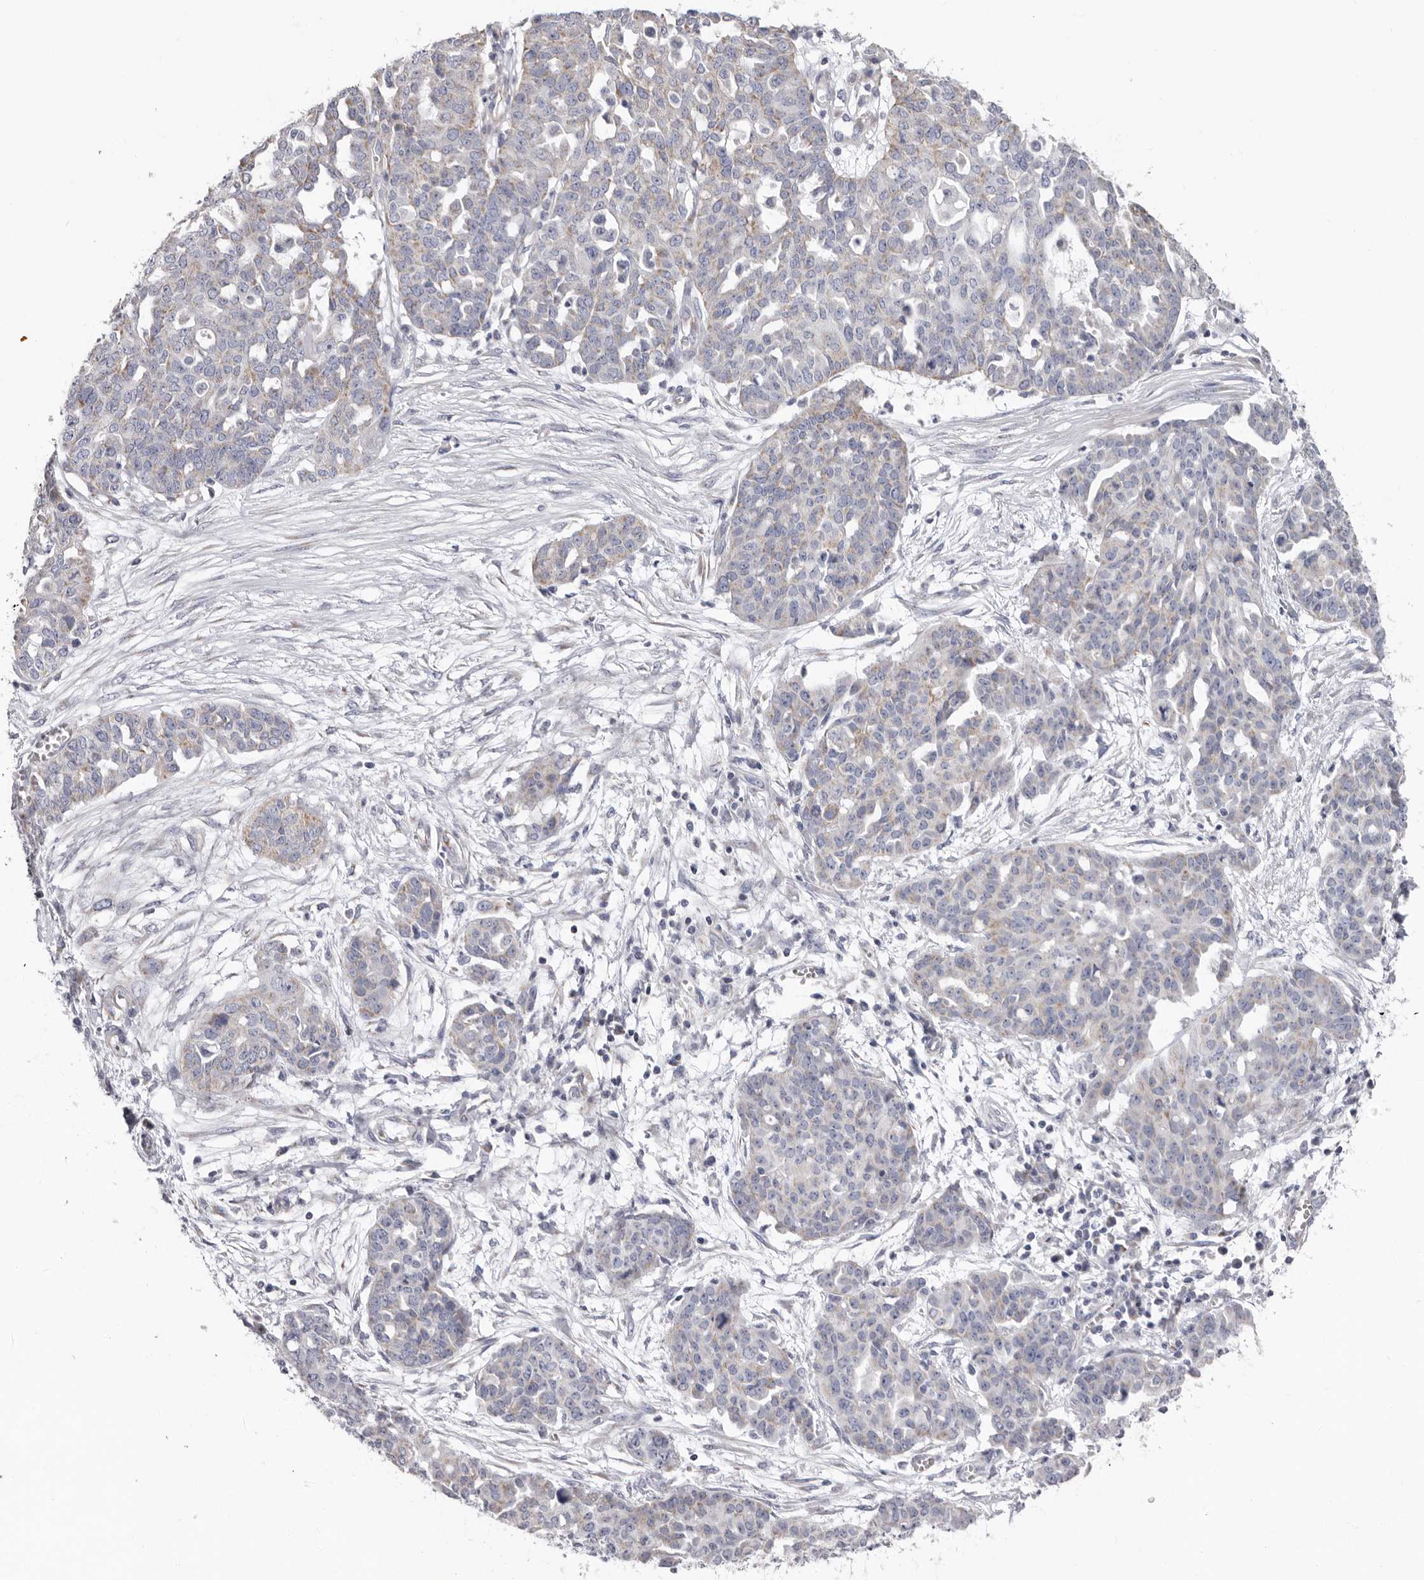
{"staining": {"intensity": "weak", "quantity": "<25%", "location": "cytoplasmic/membranous"}, "tissue": "ovarian cancer", "cell_type": "Tumor cells", "image_type": "cancer", "snomed": [{"axis": "morphology", "description": "Cystadenocarcinoma, serous, NOS"}, {"axis": "topography", "description": "Soft tissue"}, {"axis": "topography", "description": "Ovary"}], "caption": "Human serous cystadenocarcinoma (ovarian) stained for a protein using immunohistochemistry (IHC) reveals no staining in tumor cells.", "gene": "RSPO2", "patient": {"sex": "female", "age": 57}}